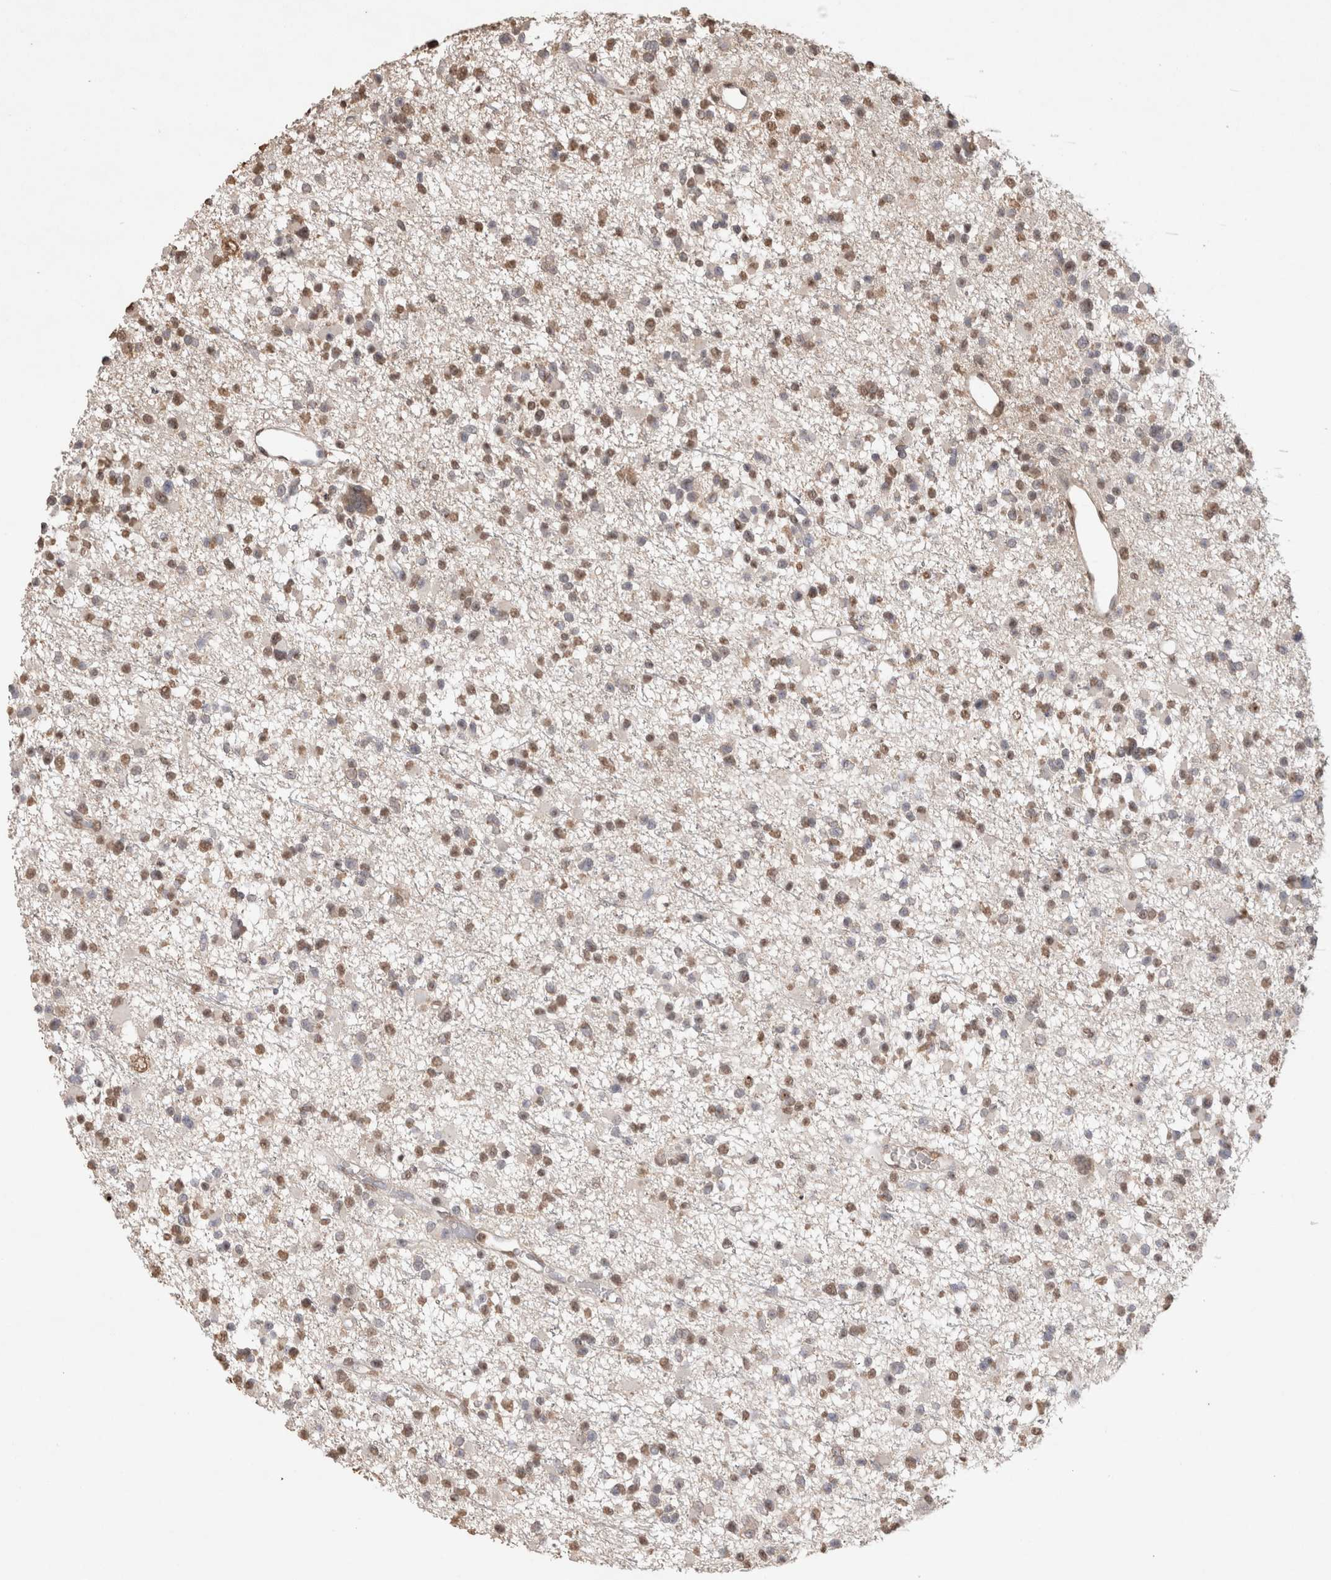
{"staining": {"intensity": "moderate", "quantity": ">75%", "location": "nuclear"}, "tissue": "glioma", "cell_type": "Tumor cells", "image_type": "cancer", "snomed": [{"axis": "morphology", "description": "Glioma, malignant, Low grade"}, {"axis": "topography", "description": "Brain"}], "caption": "Immunohistochemical staining of human glioma shows medium levels of moderate nuclear protein staining in about >75% of tumor cells.", "gene": "MLX", "patient": {"sex": "female", "age": 22}}